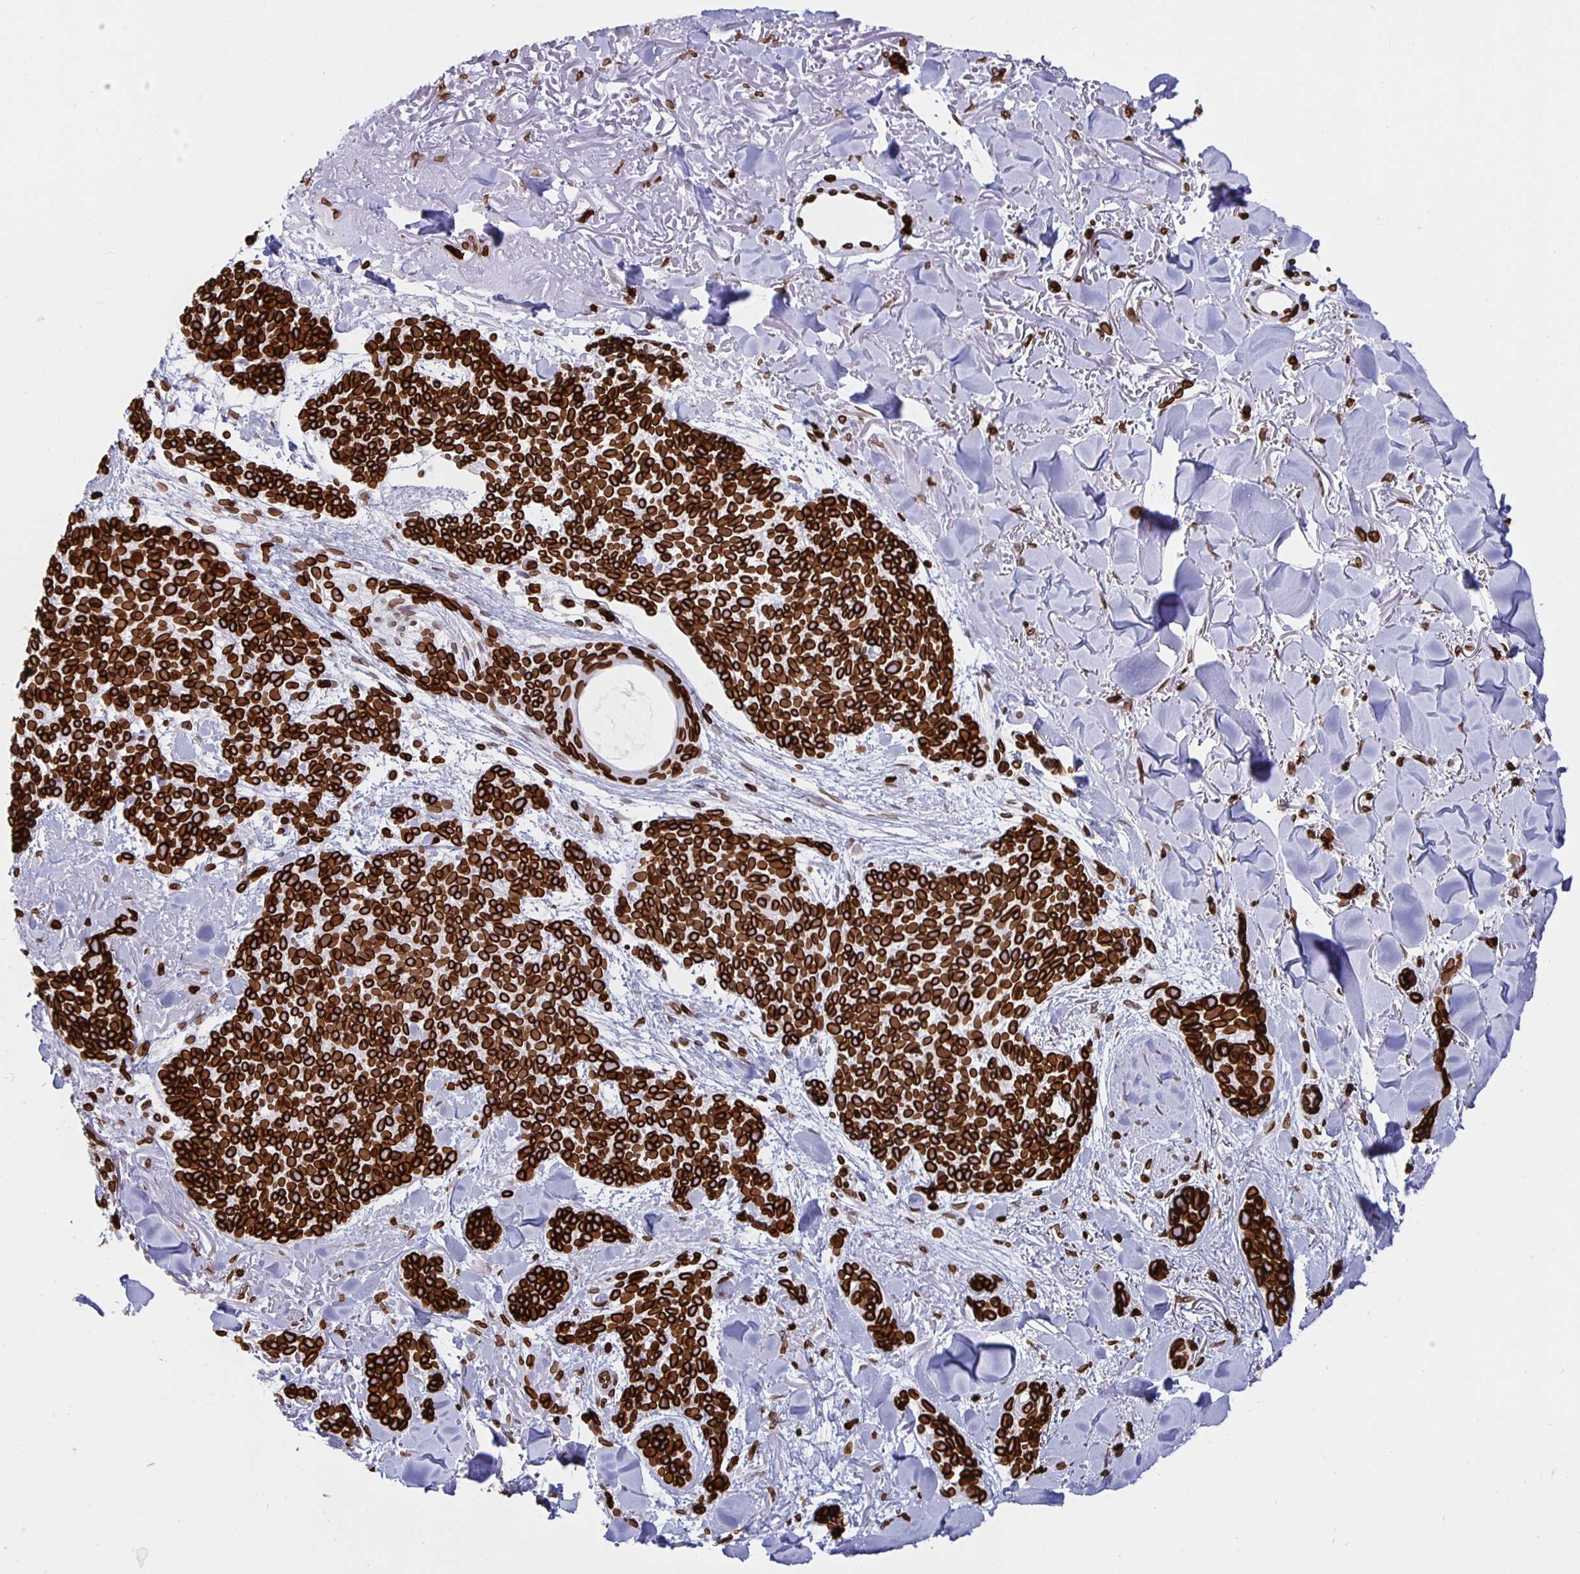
{"staining": {"intensity": "strong", "quantity": ">75%", "location": "cytoplasmic/membranous,nuclear"}, "tissue": "skin cancer", "cell_type": "Tumor cells", "image_type": "cancer", "snomed": [{"axis": "morphology", "description": "Basal cell carcinoma"}, {"axis": "morphology", "description": "BCC, high aggressive"}, {"axis": "topography", "description": "Skin"}], "caption": "Protein expression analysis of basal cell carcinoma (skin) shows strong cytoplasmic/membranous and nuclear expression in approximately >75% of tumor cells.", "gene": "LMNB1", "patient": {"sex": "female", "age": 86}}